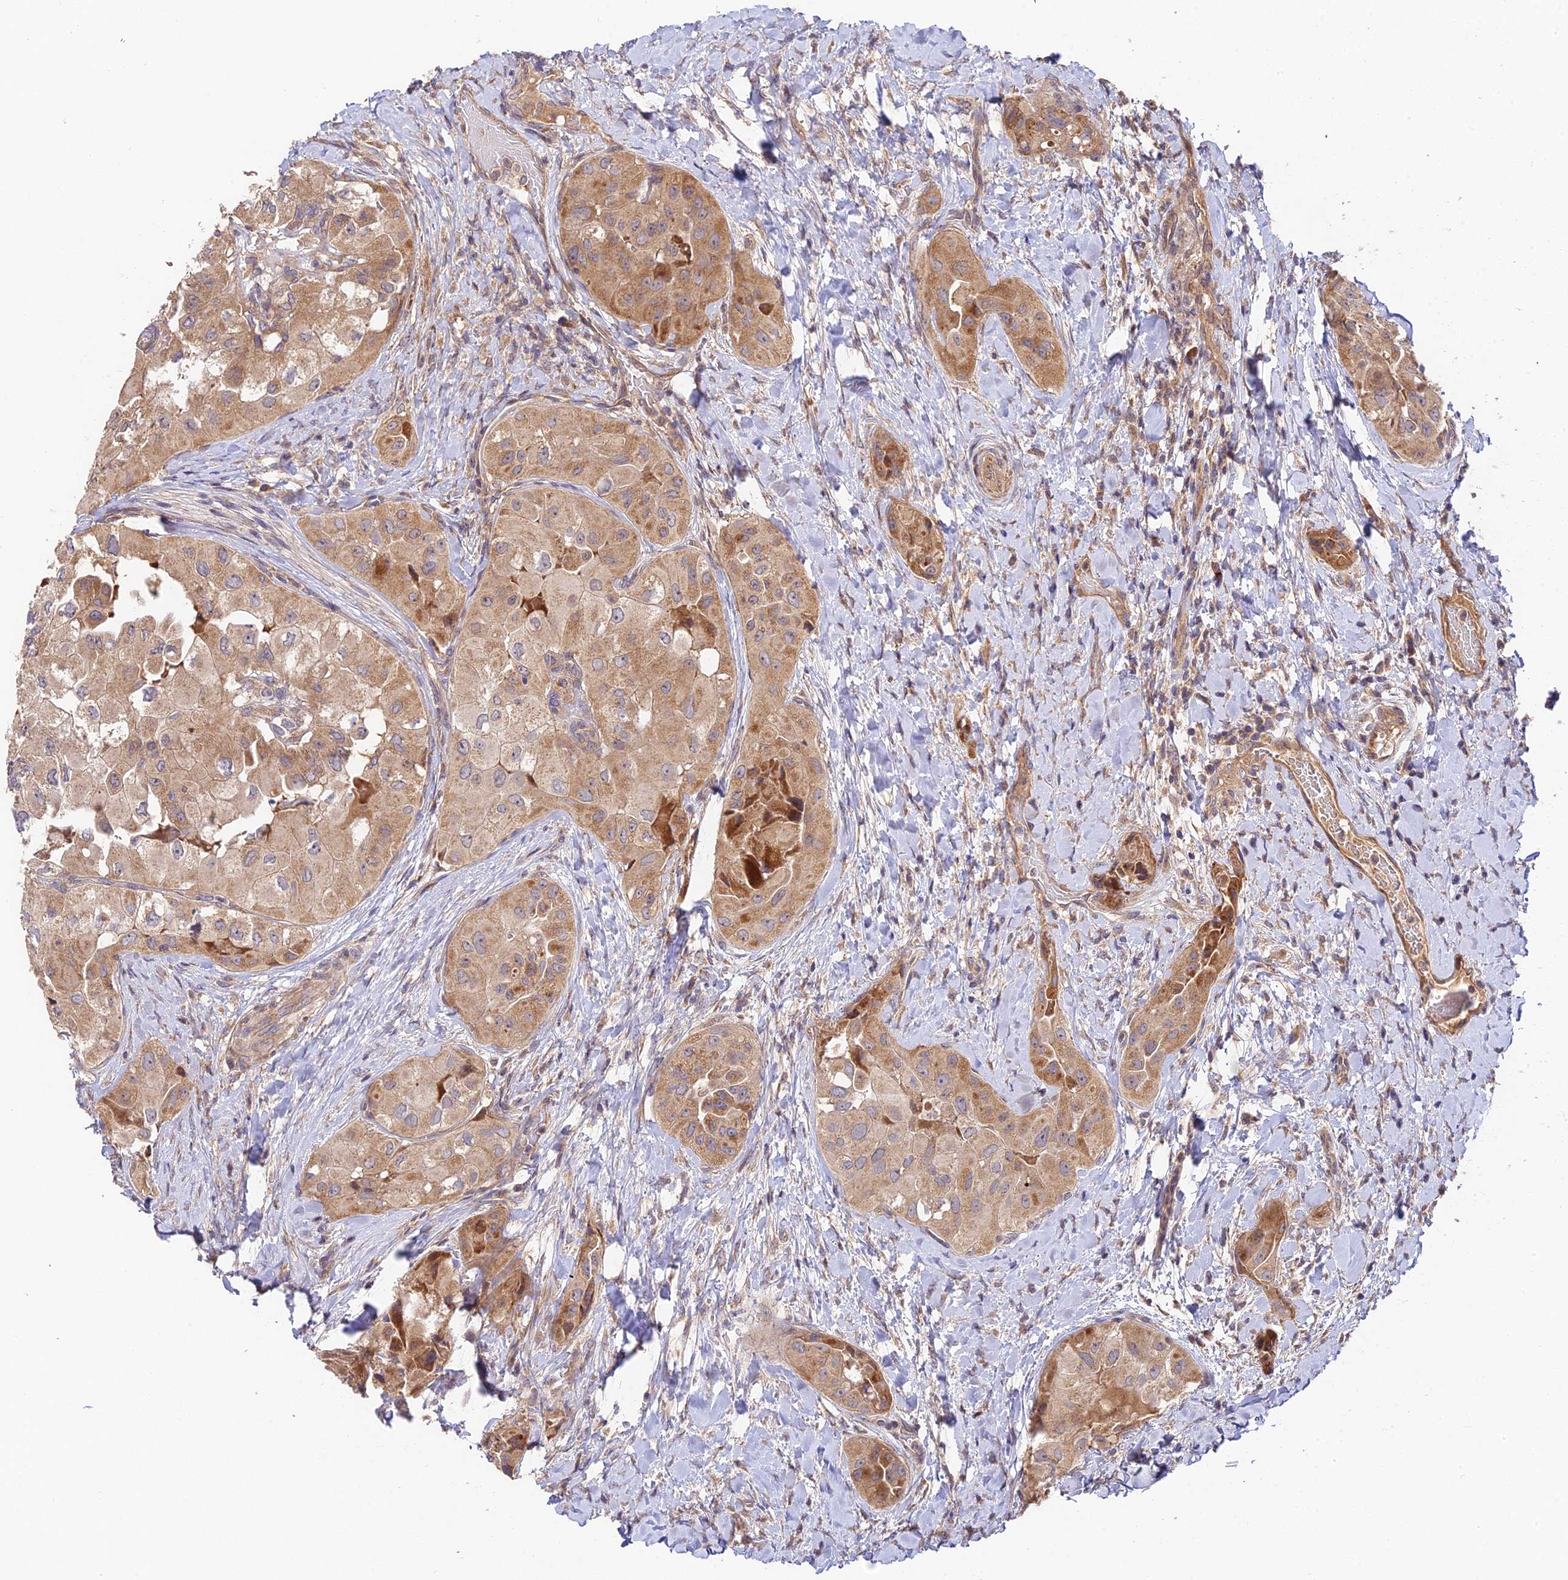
{"staining": {"intensity": "moderate", "quantity": ">75%", "location": "cytoplasmic/membranous"}, "tissue": "thyroid cancer", "cell_type": "Tumor cells", "image_type": "cancer", "snomed": [{"axis": "morphology", "description": "Normal tissue, NOS"}, {"axis": "morphology", "description": "Papillary adenocarcinoma, NOS"}, {"axis": "topography", "description": "Thyroid gland"}], "caption": "Human papillary adenocarcinoma (thyroid) stained with a protein marker reveals moderate staining in tumor cells.", "gene": "C3orf20", "patient": {"sex": "female", "age": 59}}